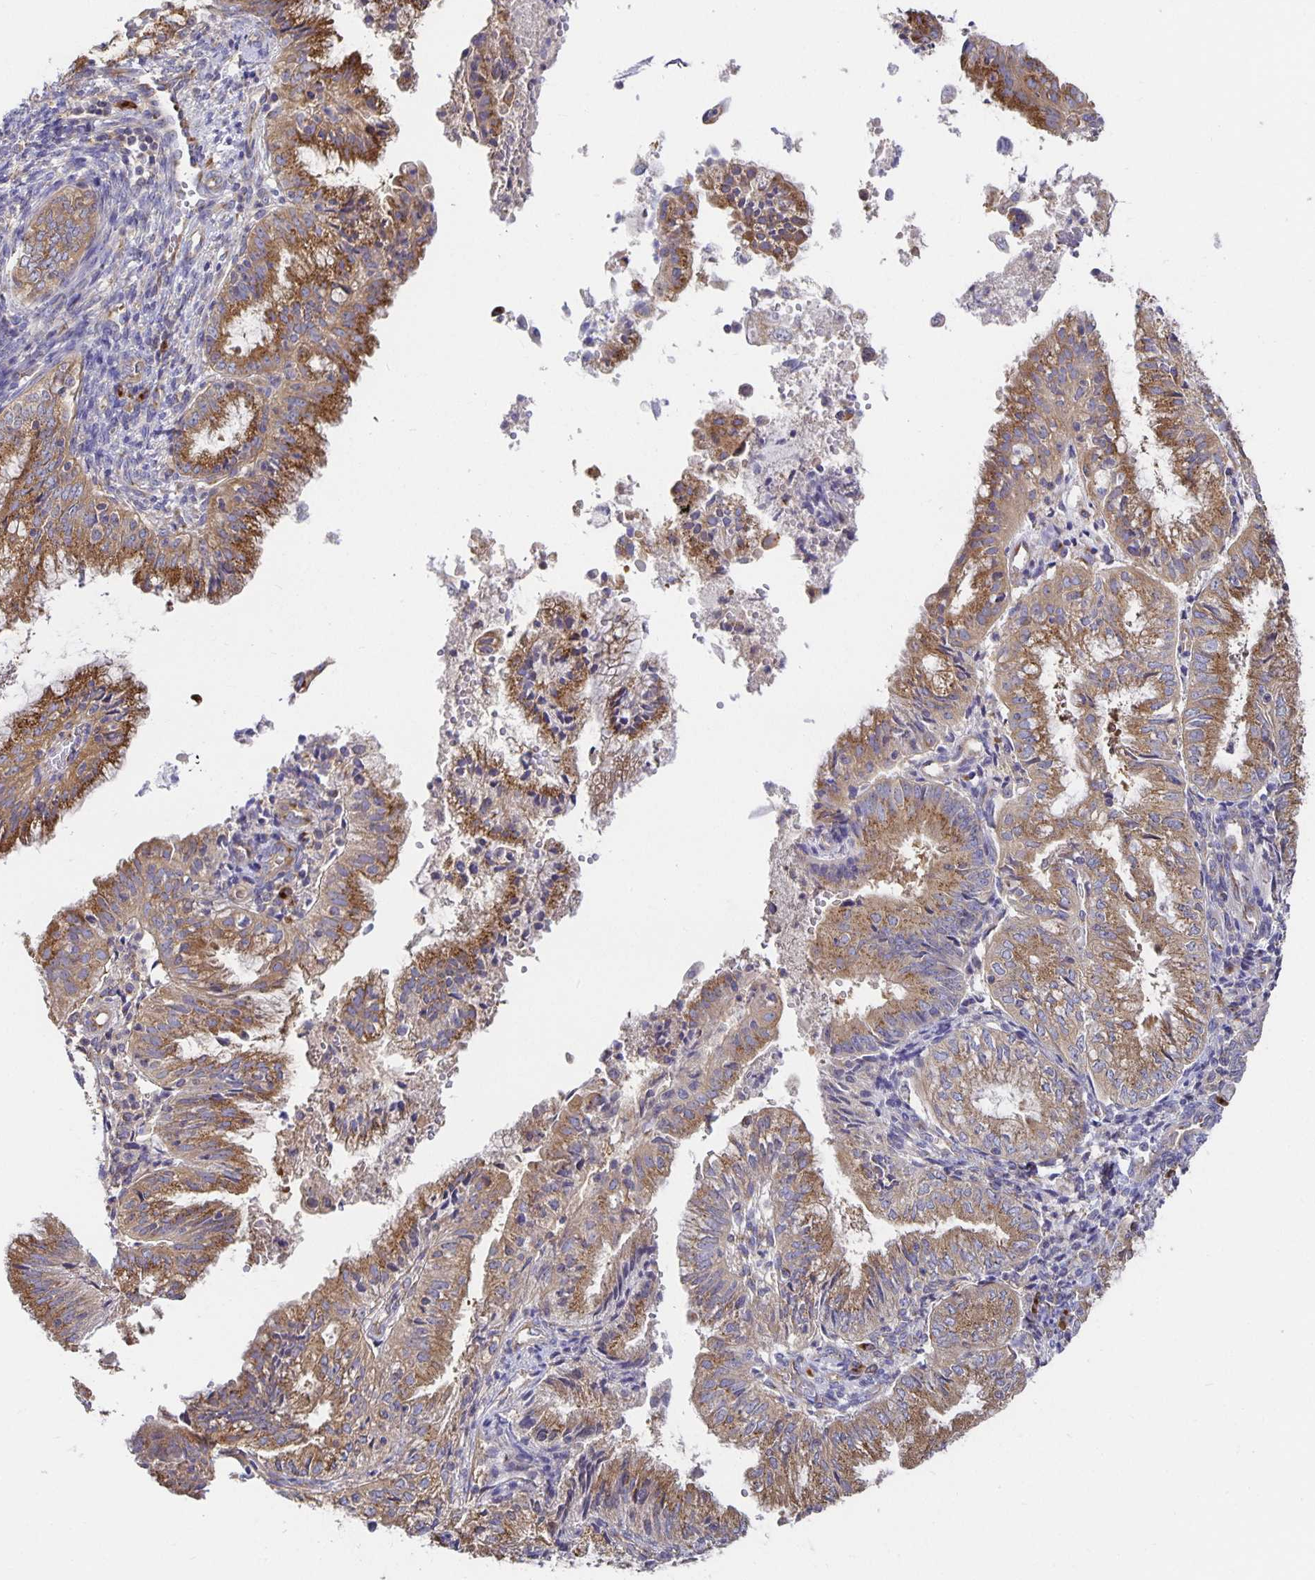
{"staining": {"intensity": "moderate", "quantity": ">75%", "location": "cytoplasmic/membranous"}, "tissue": "endometrial cancer", "cell_type": "Tumor cells", "image_type": "cancer", "snomed": [{"axis": "morphology", "description": "Adenocarcinoma, NOS"}, {"axis": "topography", "description": "Endometrium"}], "caption": "Immunohistochemistry staining of endometrial adenocarcinoma, which exhibits medium levels of moderate cytoplasmic/membranous expression in approximately >75% of tumor cells indicating moderate cytoplasmic/membranous protein staining. The staining was performed using DAB (3,3'-diaminobenzidine) (brown) for protein detection and nuclei were counterstained in hematoxylin (blue).", "gene": "USO1", "patient": {"sex": "female", "age": 55}}